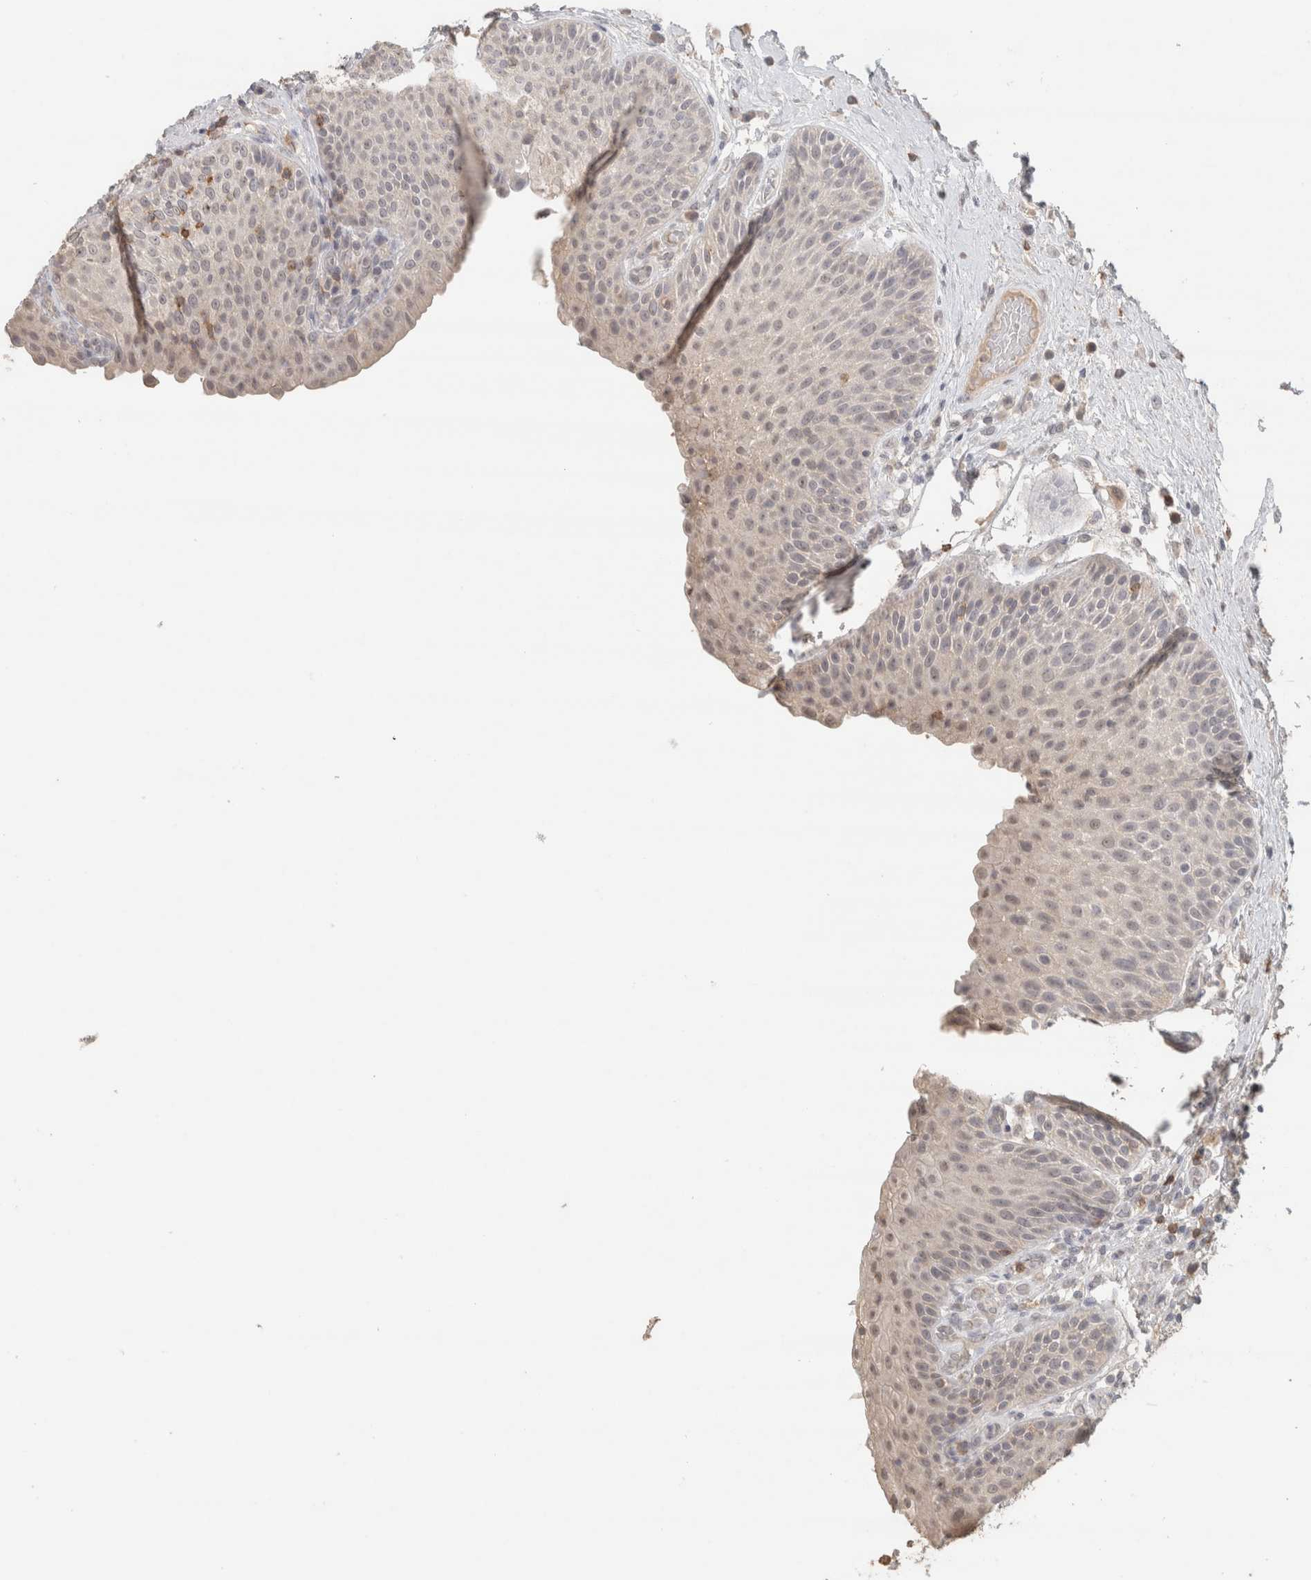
{"staining": {"intensity": "weak", "quantity": ">75%", "location": "cytoplasmic/membranous"}, "tissue": "urinary bladder", "cell_type": "Urothelial cells", "image_type": "normal", "snomed": [{"axis": "morphology", "description": "Normal tissue, NOS"}, {"axis": "topography", "description": "Urinary bladder"}], "caption": "This micrograph exhibits immunohistochemistry staining of benign human urinary bladder, with low weak cytoplasmic/membranous staining in approximately >75% of urothelial cells.", "gene": "TRAT1", "patient": {"sex": "female", "age": 62}}